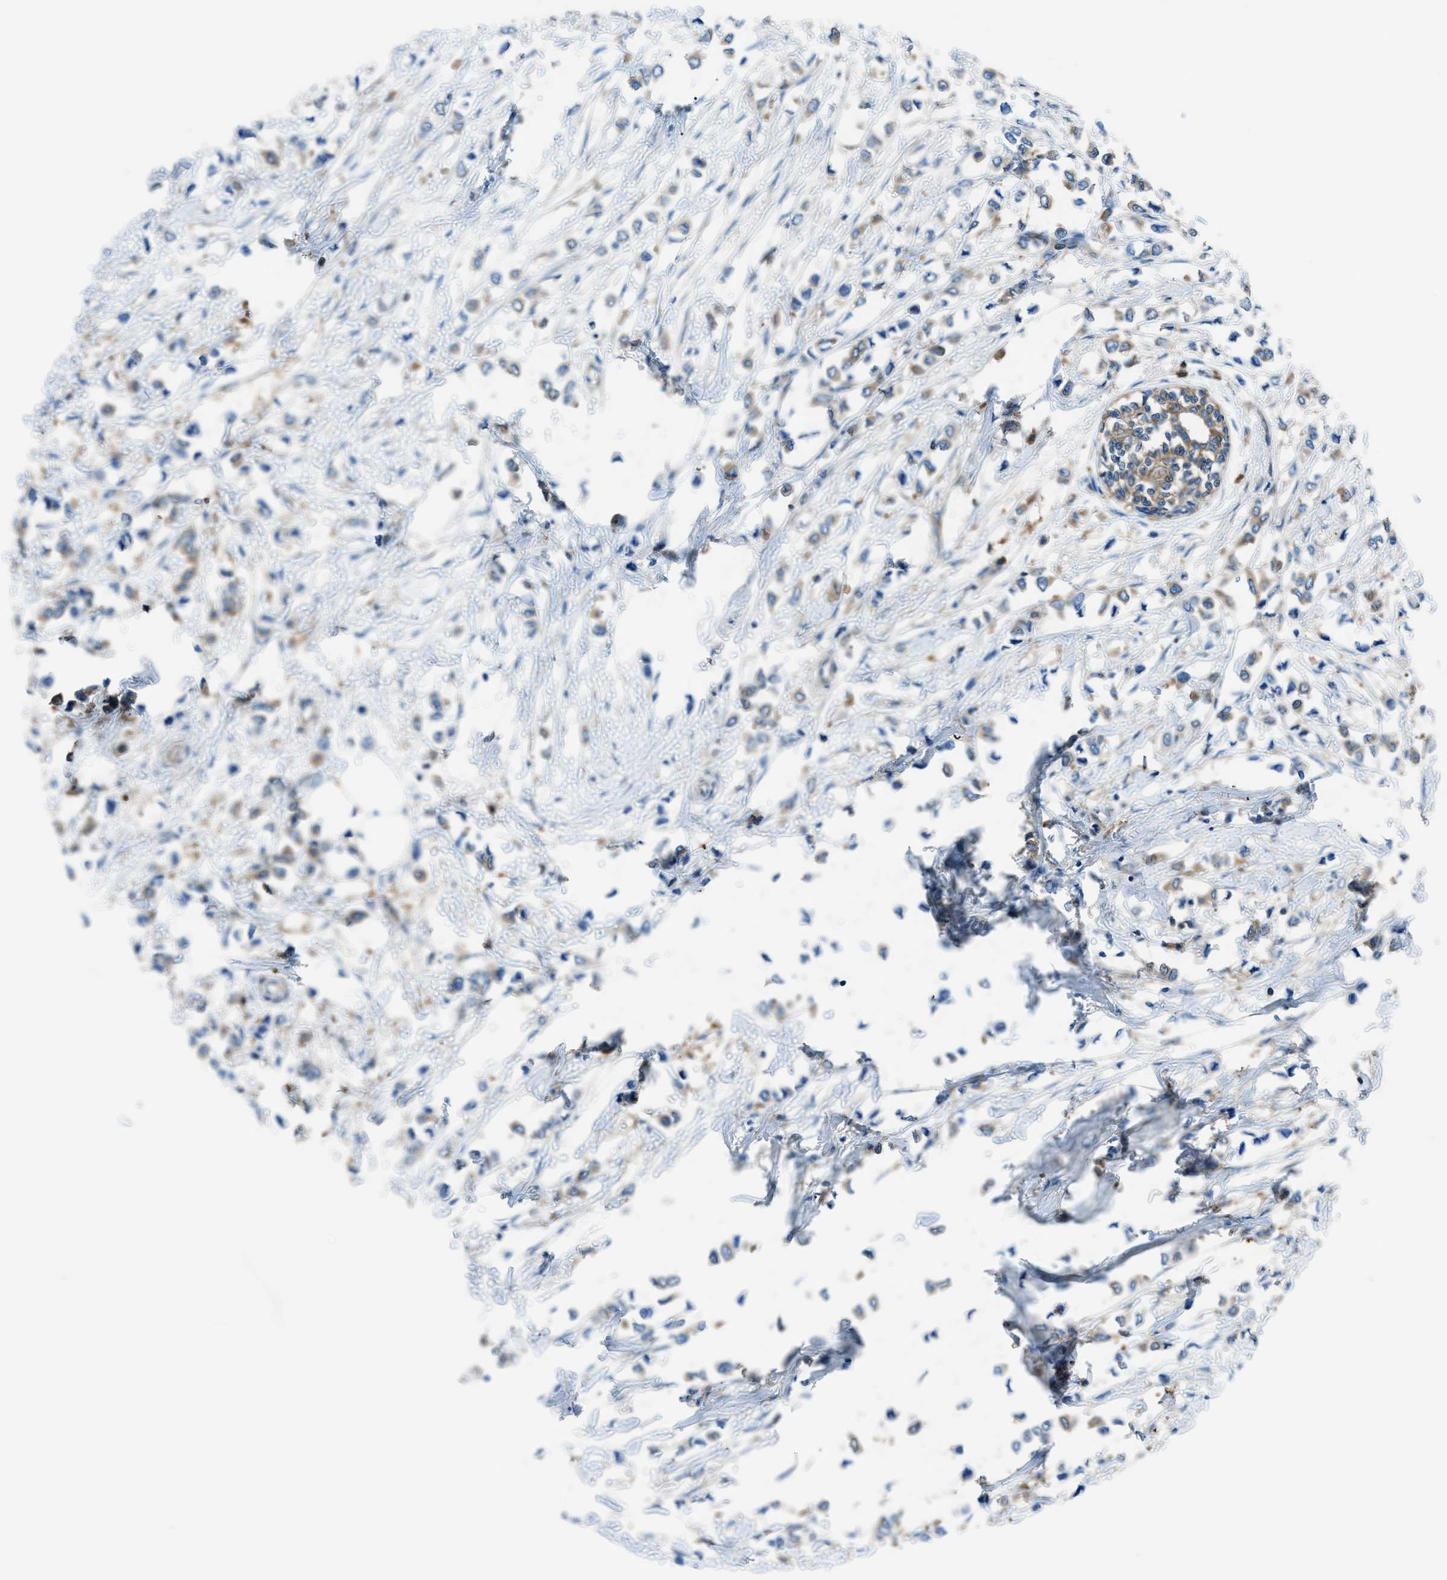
{"staining": {"intensity": "moderate", "quantity": "<25%", "location": "cytoplasmic/membranous"}, "tissue": "breast cancer", "cell_type": "Tumor cells", "image_type": "cancer", "snomed": [{"axis": "morphology", "description": "Lobular carcinoma"}, {"axis": "topography", "description": "Breast"}], "caption": "Human breast cancer (lobular carcinoma) stained with a brown dye exhibits moderate cytoplasmic/membranous positive staining in about <25% of tumor cells.", "gene": "SARS1", "patient": {"sex": "female", "age": 51}}